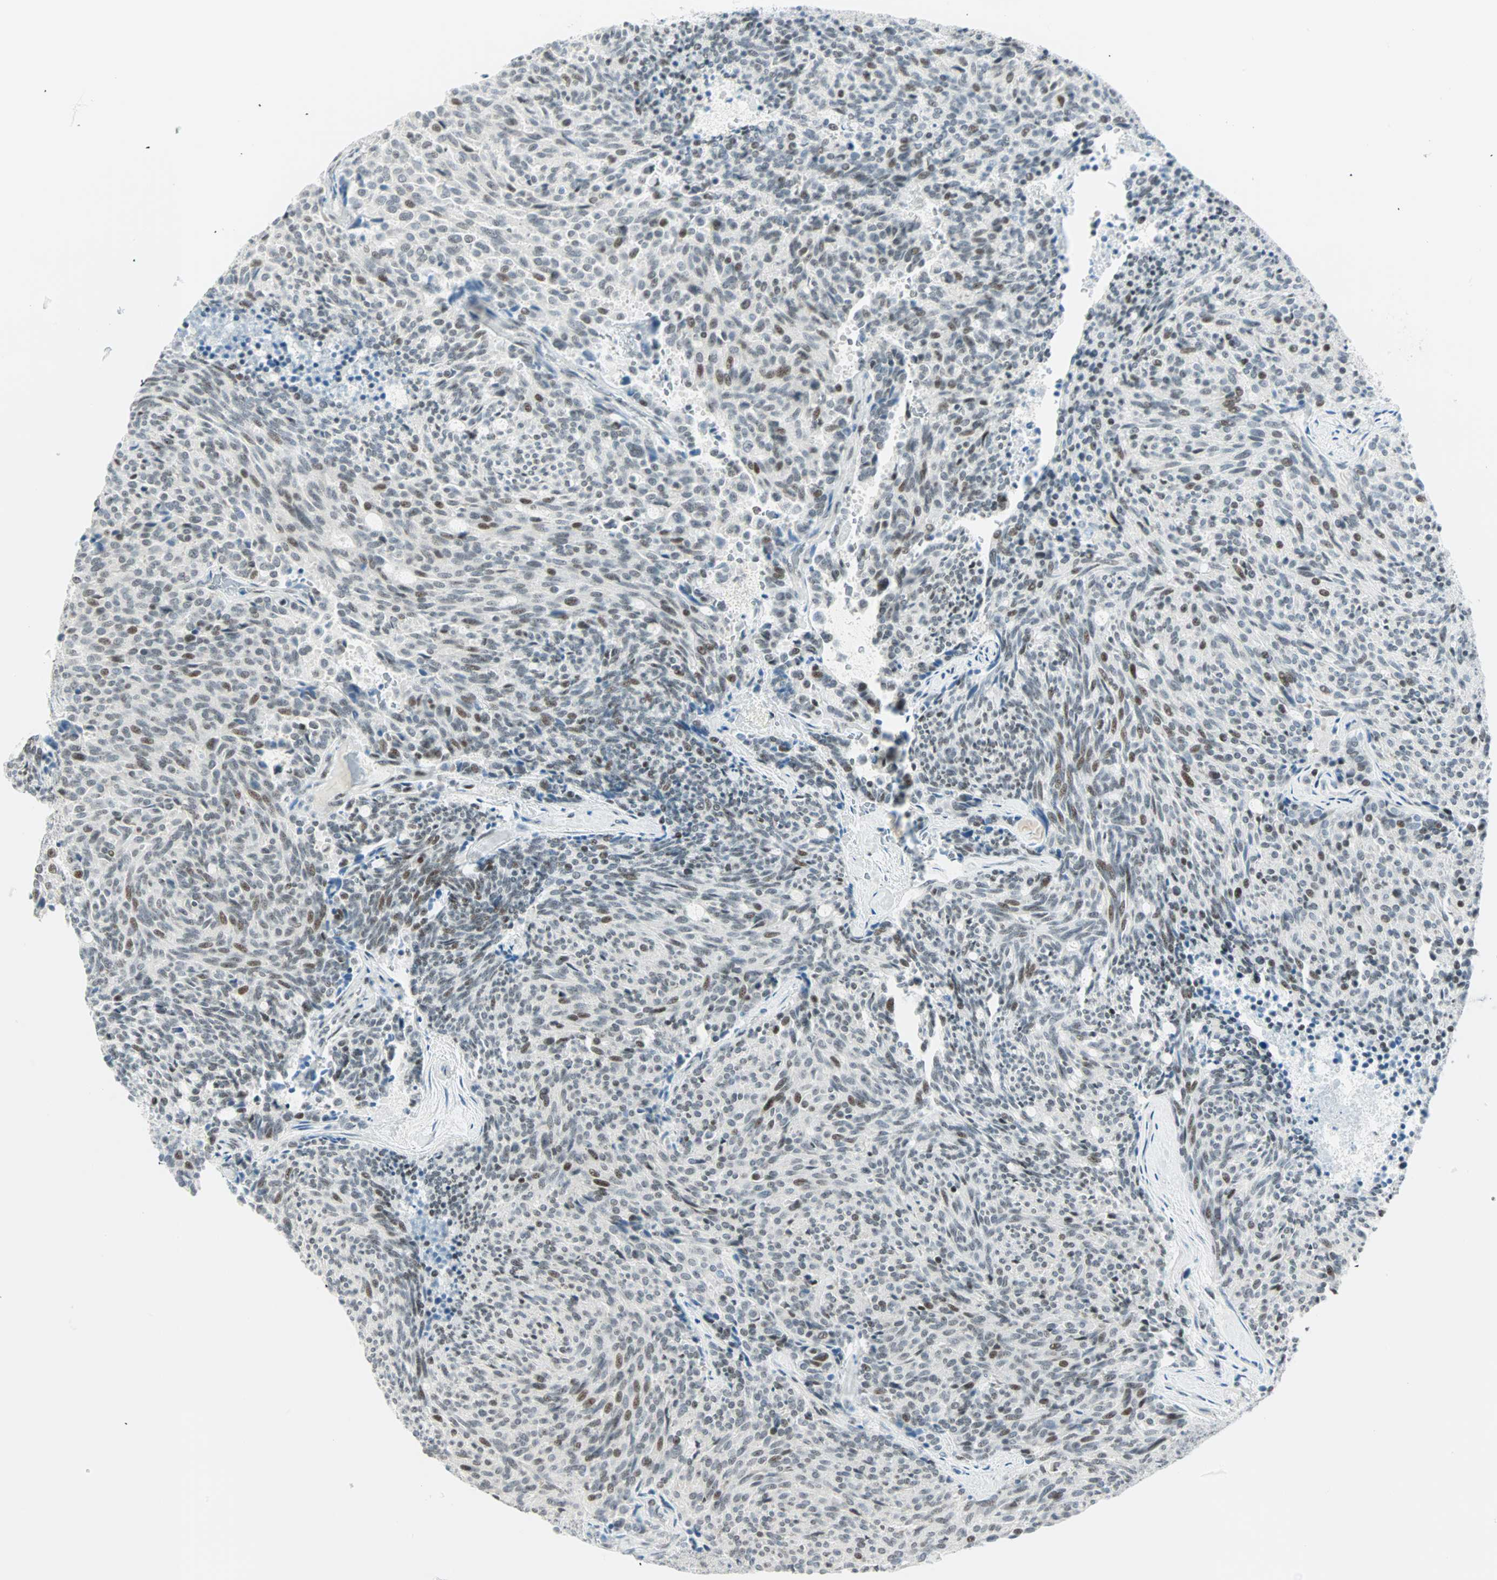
{"staining": {"intensity": "moderate", "quantity": "<25%", "location": "nuclear"}, "tissue": "carcinoid", "cell_type": "Tumor cells", "image_type": "cancer", "snomed": [{"axis": "morphology", "description": "Carcinoid, malignant, NOS"}, {"axis": "topography", "description": "Pancreas"}], "caption": "This image shows immunohistochemistry staining of human carcinoid (malignant), with low moderate nuclear staining in approximately <25% of tumor cells.", "gene": "PKNOX1", "patient": {"sex": "female", "age": 54}}